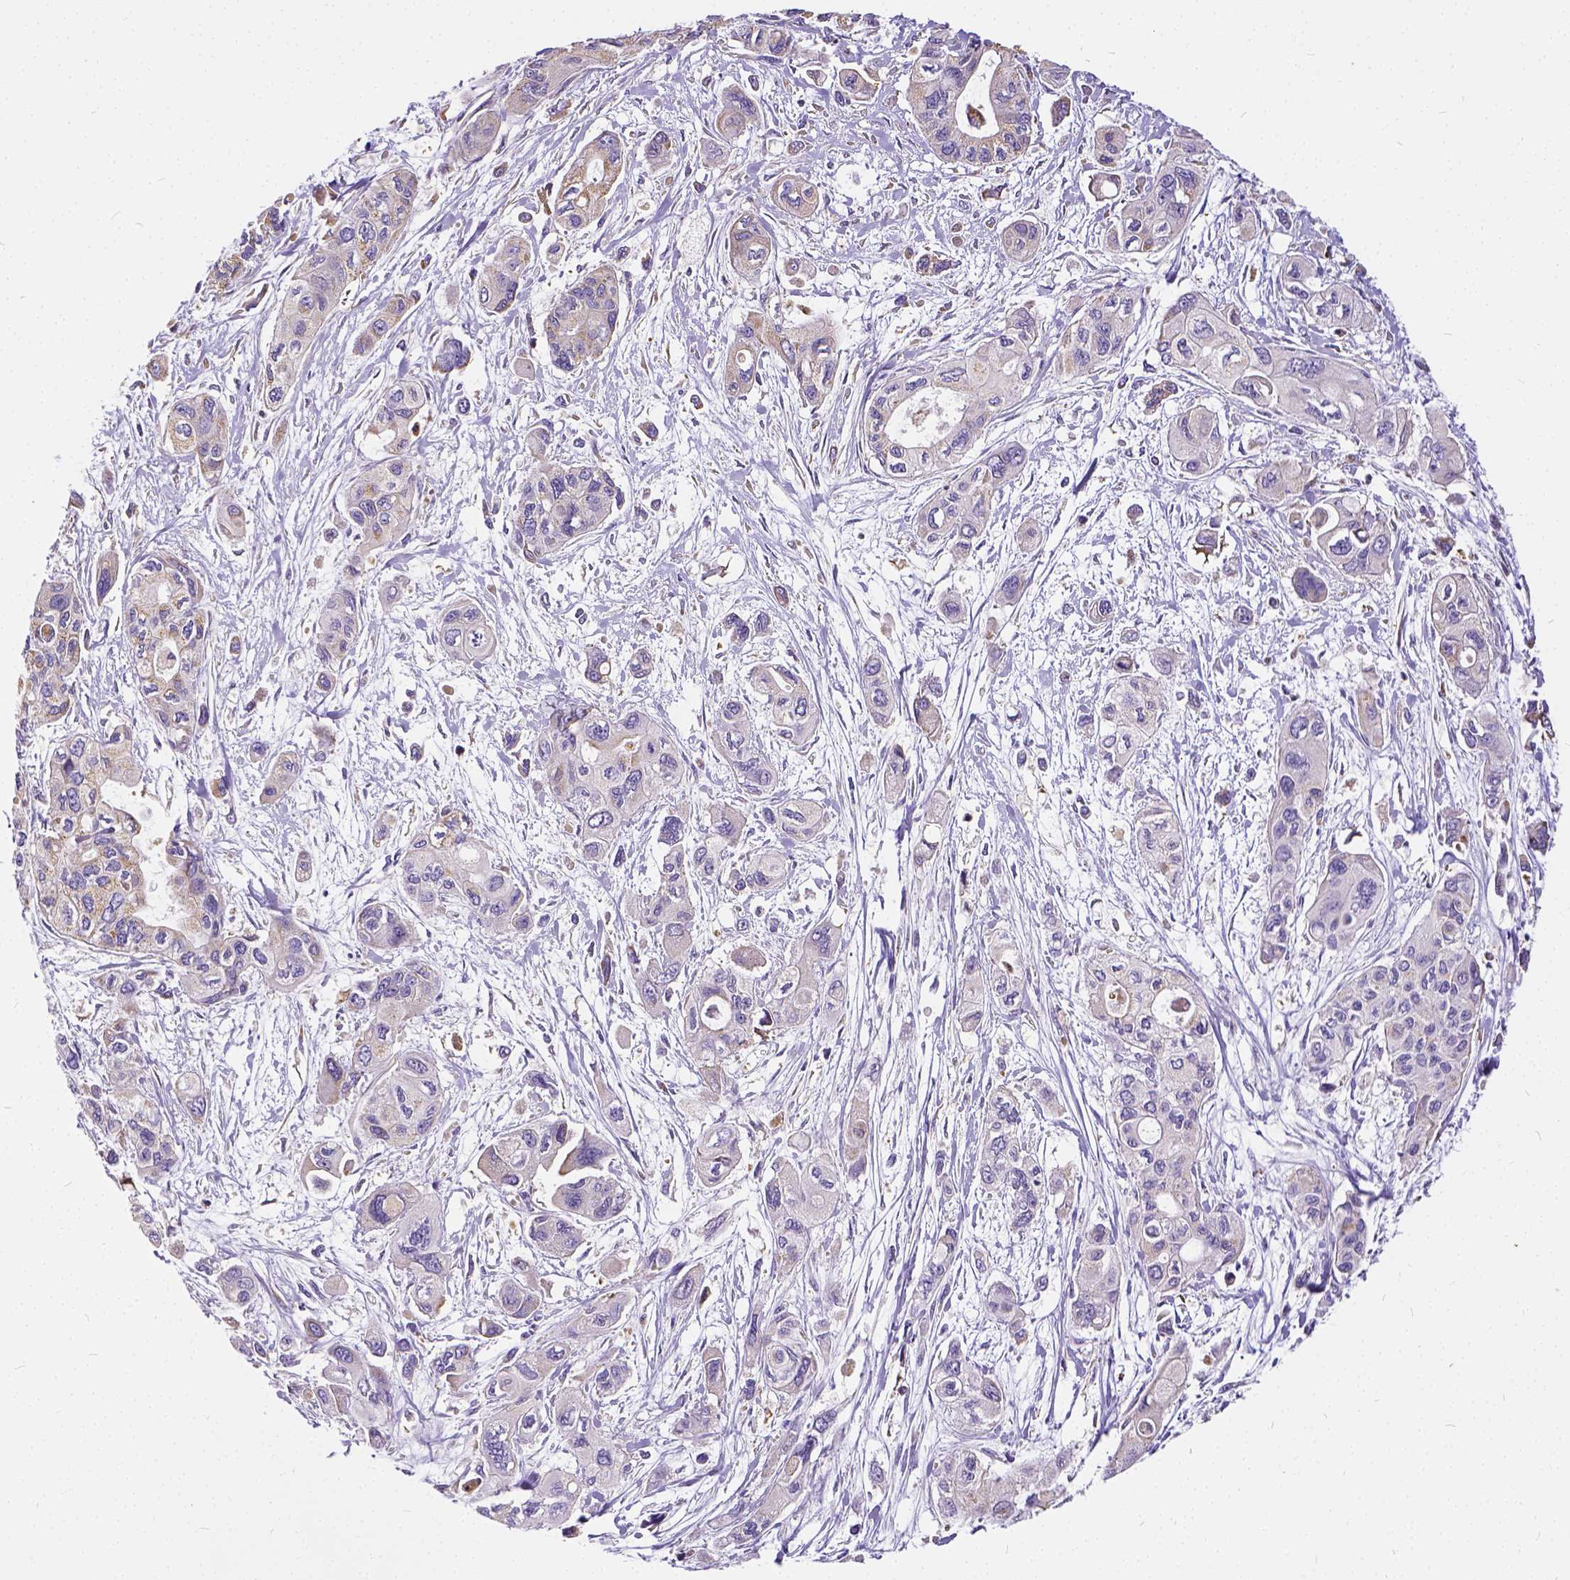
{"staining": {"intensity": "negative", "quantity": "none", "location": "none"}, "tissue": "pancreatic cancer", "cell_type": "Tumor cells", "image_type": "cancer", "snomed": [{"axis": "morphology", "description": "Adenocarcinoma, NOS"}, {"axis": "topography", "description": "Pancreas"}], "caption": "The image shows no significant positivity in tumor cells of pancreatic cancer.", "gene": "CADM4", "patient": {"sex": "female", "age": 47}}